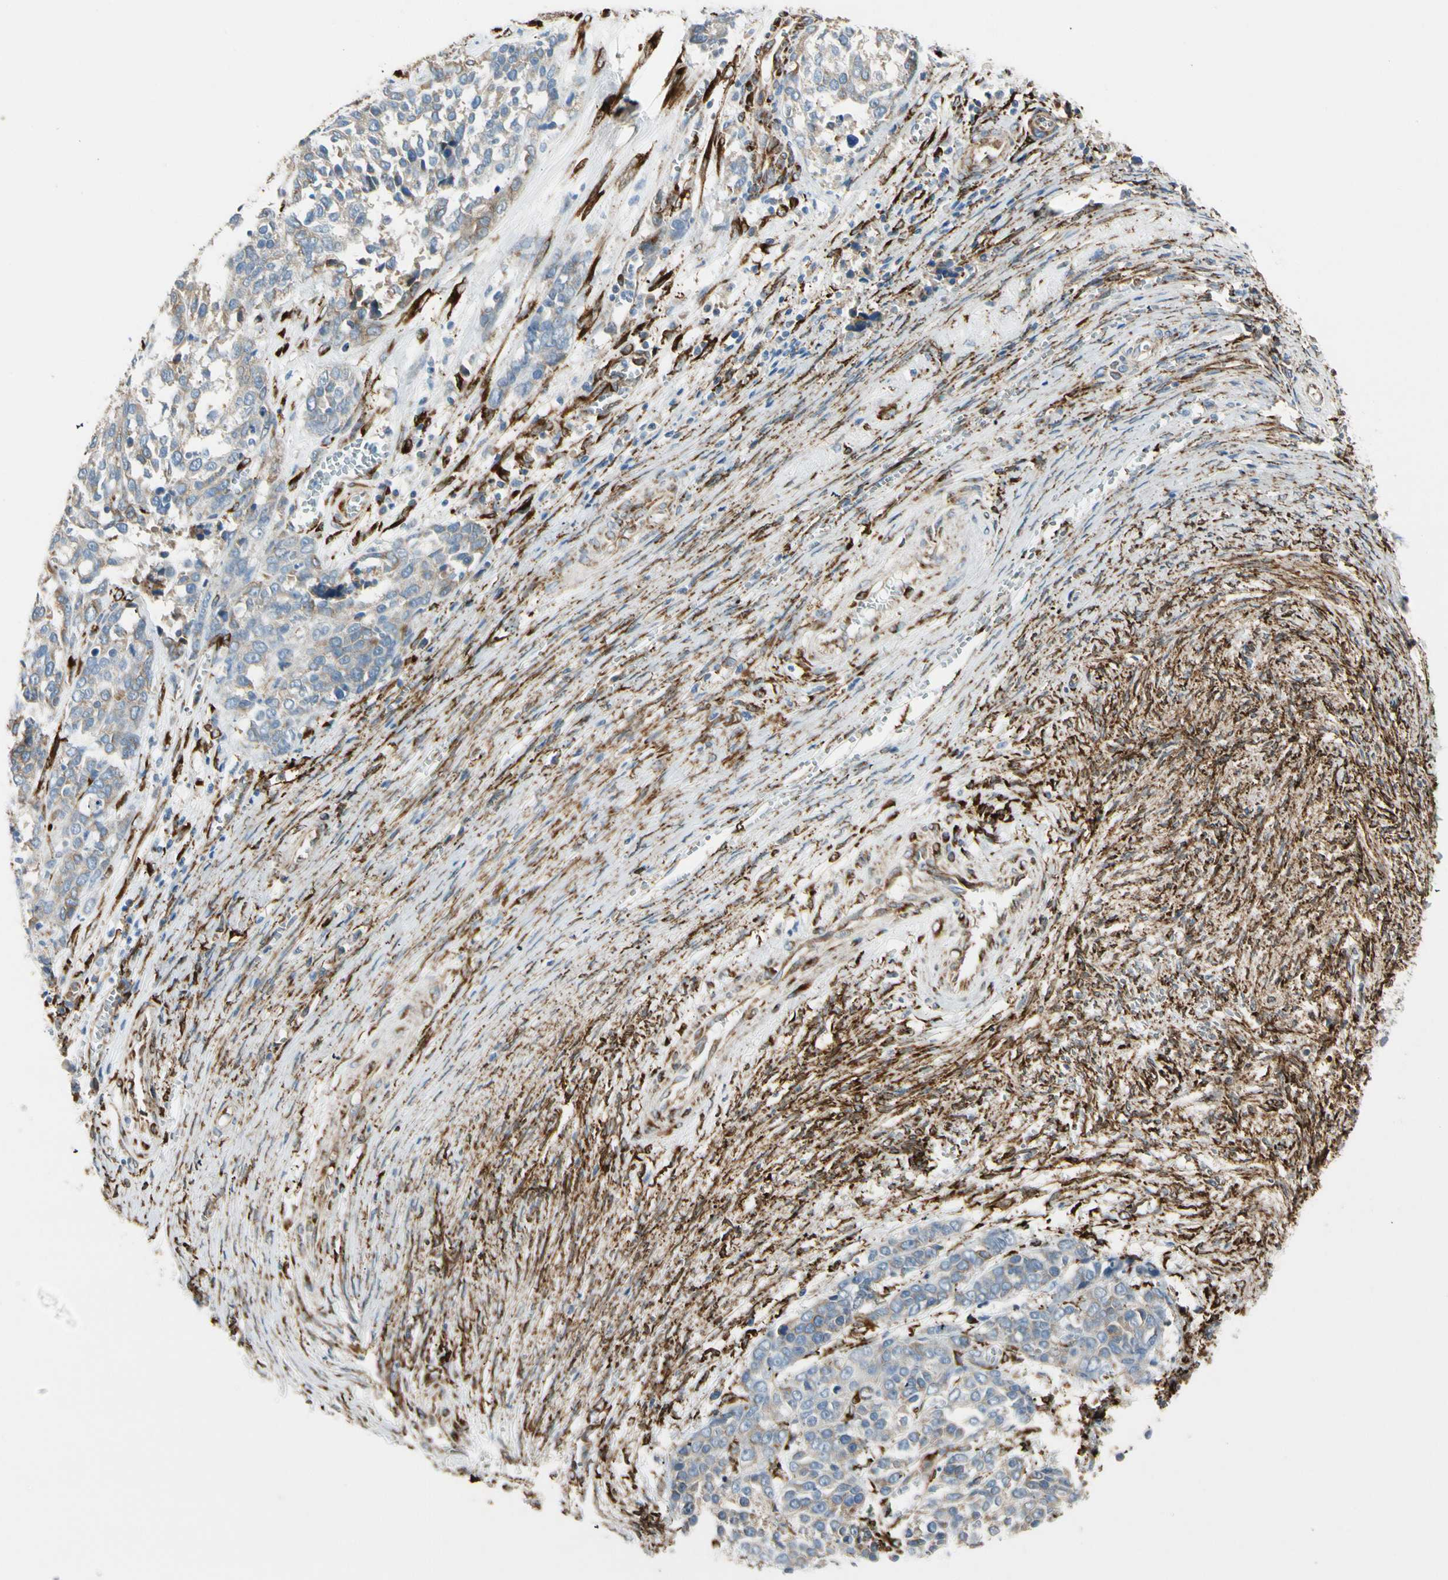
{"staining": {"intensity": "weak", "quantity": "25%-75%", "location": "cytoplasmic/membranous"}, "tissue": "ovarian cancer", "cell_type": "Tumor cells", "image_type": "cancer", "snomed": [{"axis": "morphology", "description": "Cystadenocarcinoma, serous, NOS"}, {"axis": "topography", "description": "Ovary"}], "caption": "Protein staining displays weak cytoplasmic/membranous expression in about 25%-75% of tumor cells in ovarian cancer.", "gene": "FKBP7", "patient": {"sex": "female", "age": 44}}